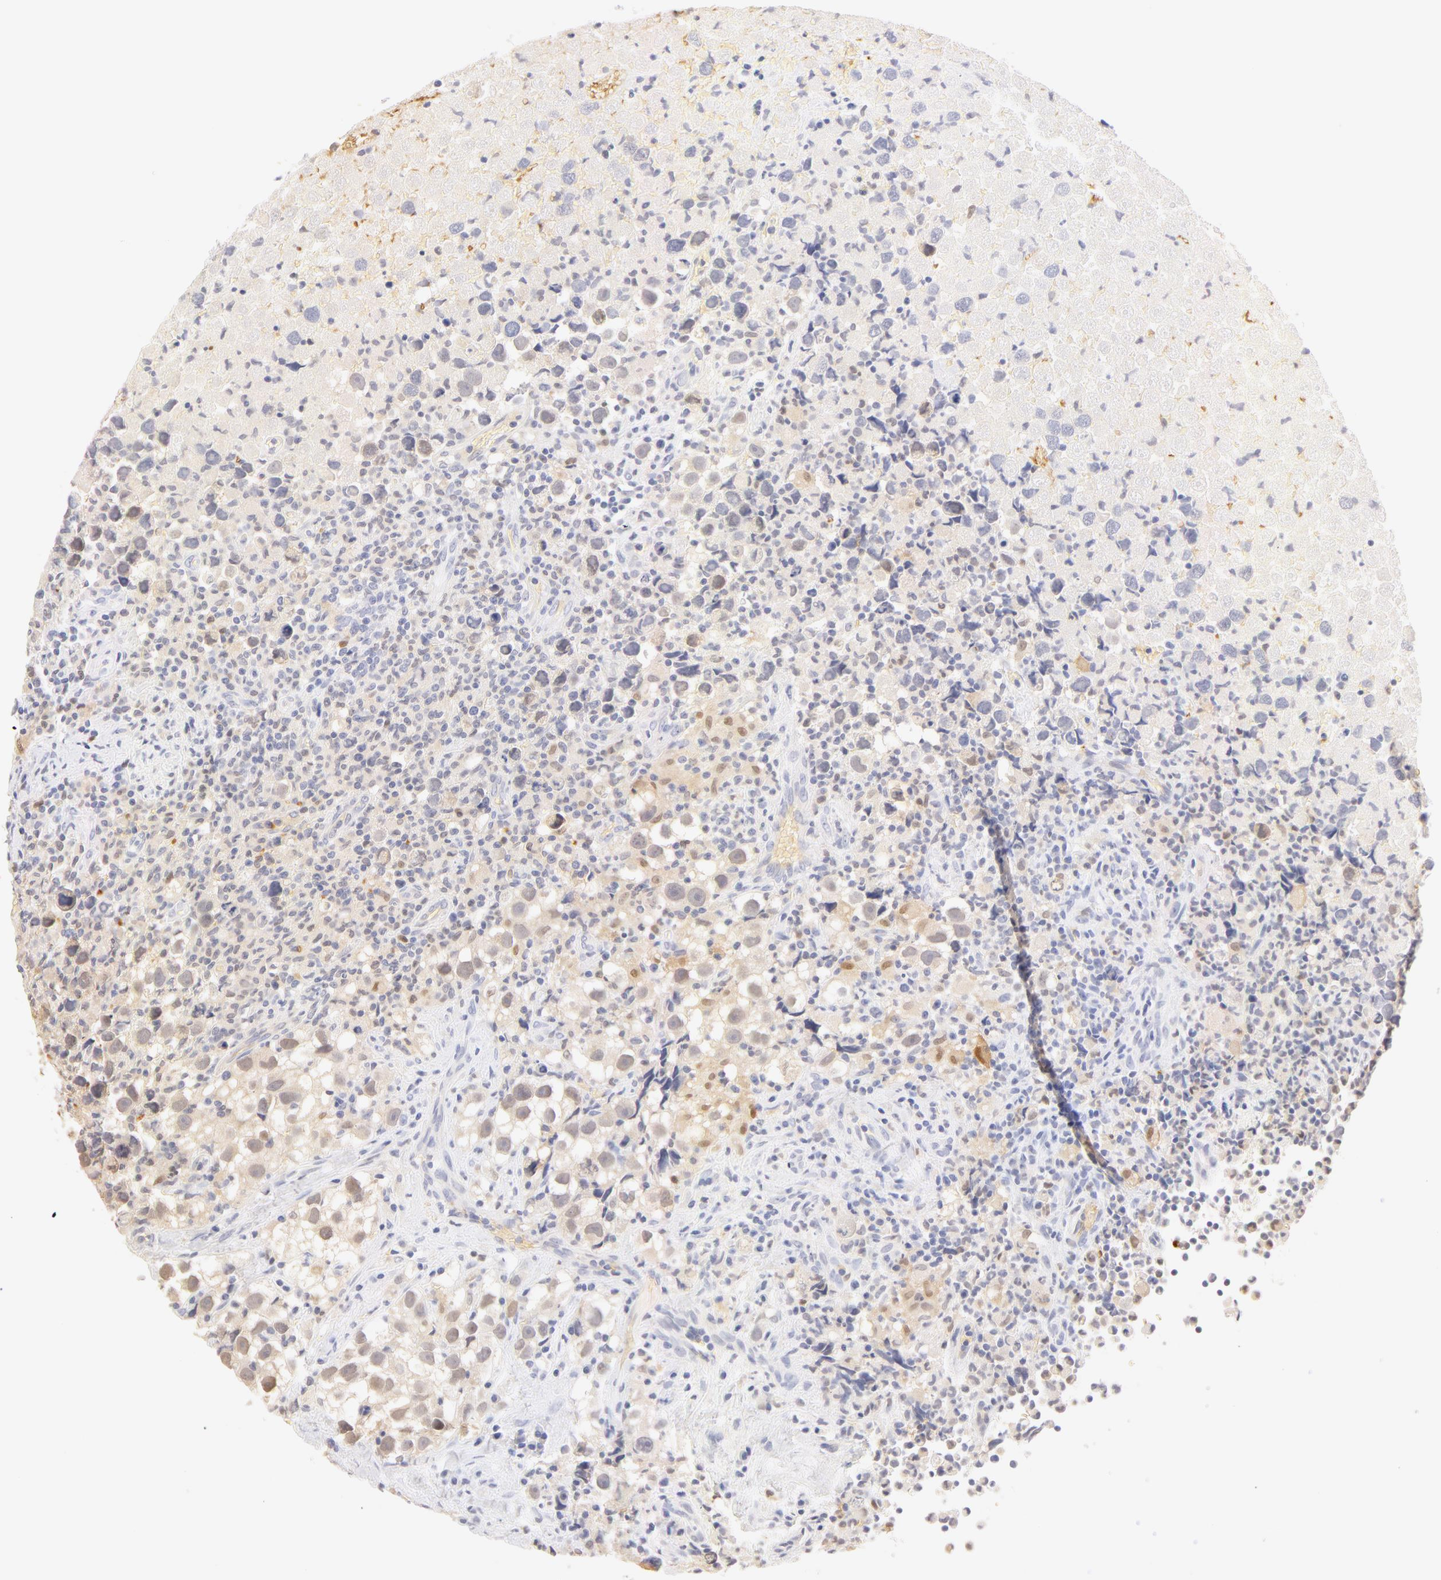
{"staining": {"intensity": "negative", "quantity": "none", "location": "none"}, "tissue": "testis cancer", "cell_type": "Tumor cells", "image_type": "cancer", "snomed": [{"axis": "morphology", "description": "Seminoma, NOS"}, {"axis": "topography", "description": "Testis"}], "caption": "IHC image of human testis cancer stained for a protein (brown), which displays no staining in tumor cells.", "gene": "CA2", "patient": {"sex": "male", "age": 43}}